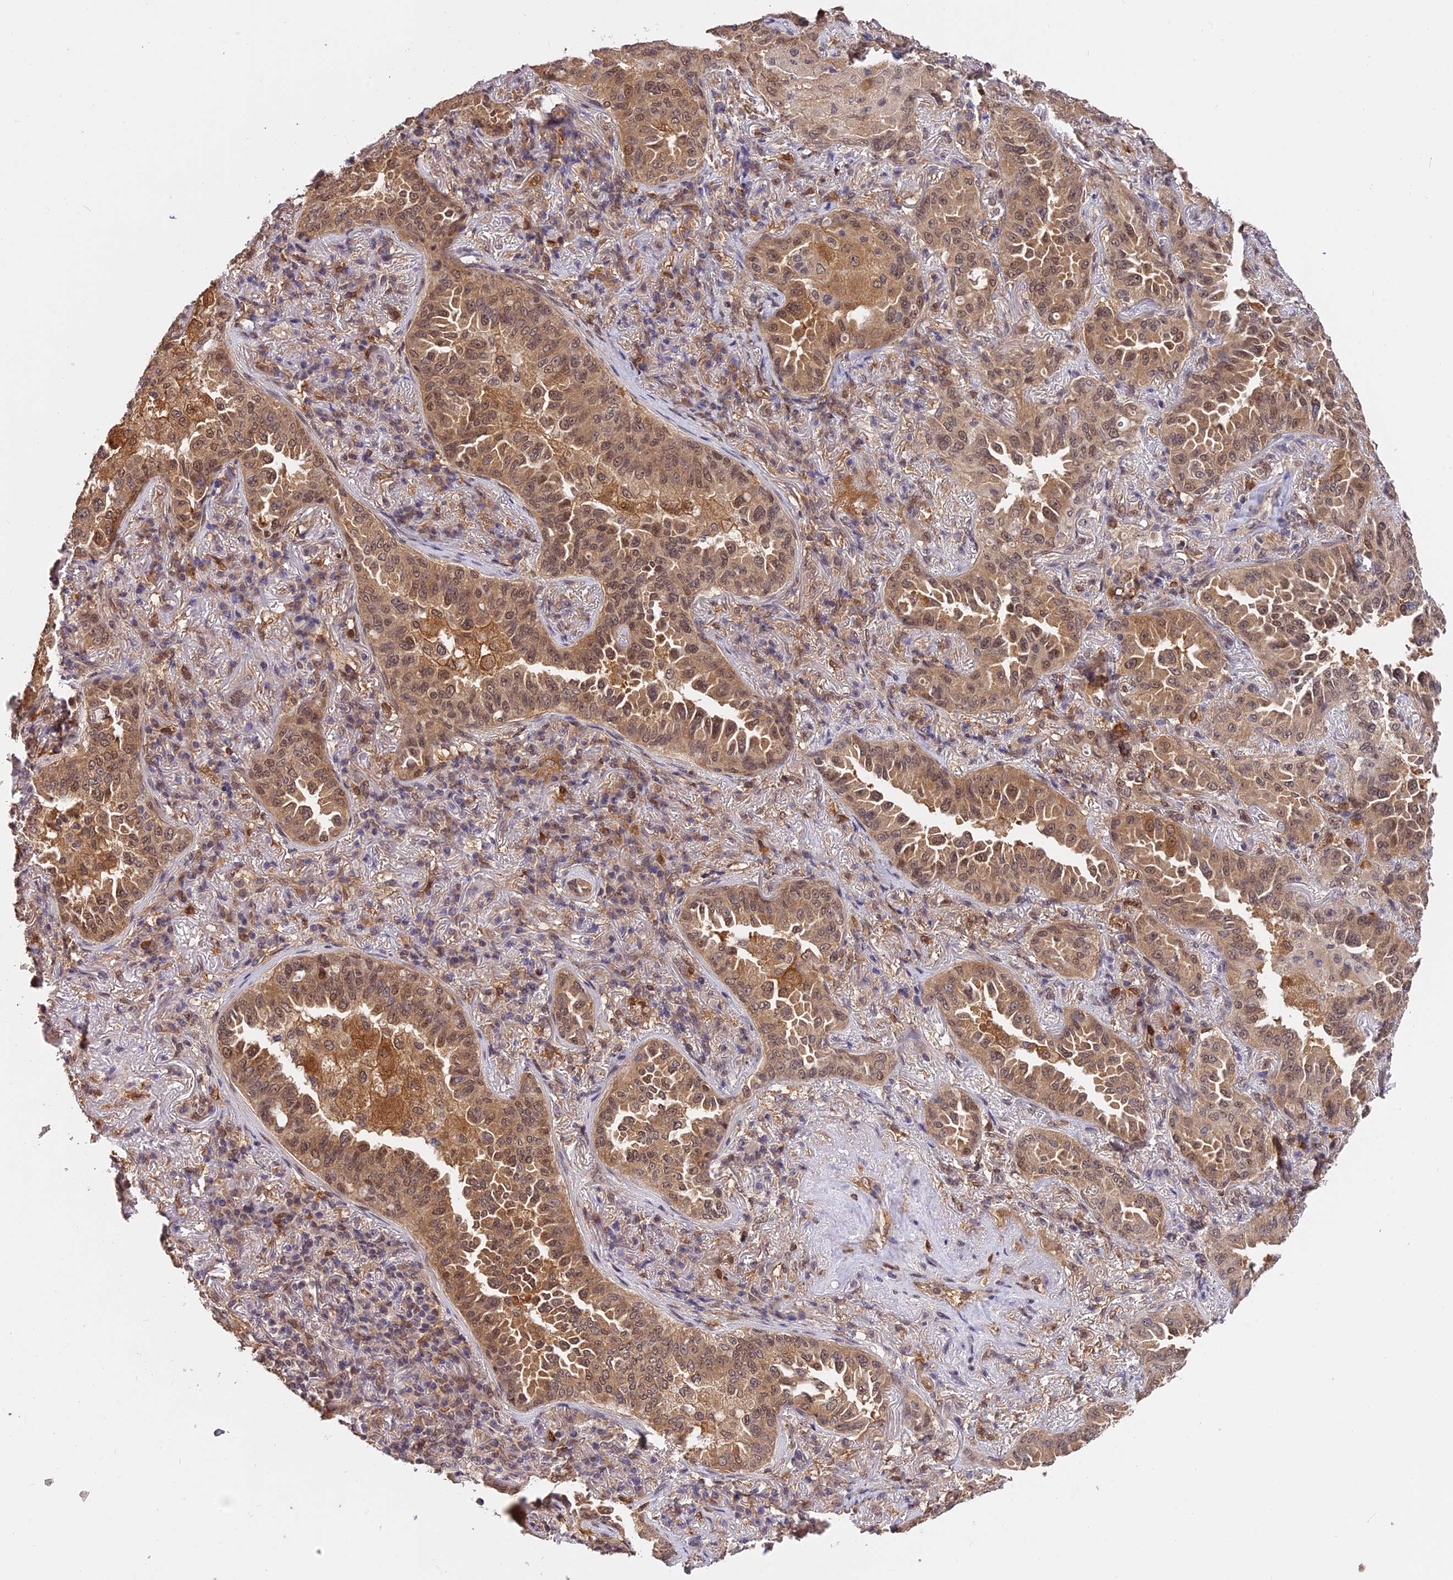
{"staining": {"intensity": "moderate", "quantity": ">75%", "location": "cytoplasmic/membranous,nuclear"}, "tissue": "lung cancer", "cell_type": "Tumor cells", "image_type": "cancer", "snomed": [{"axis": "morphology", "description": "Adenocarcinoma, NOS"}, {"axis": "topography", "description": "Lung"}], "caption": "Lung cancer (adenocarcinoma) was stained to show a protein in brown. There is medium levels of moderate cytoplasmic/membranous and nuclear positivity in approximately >75% of tumor cells.", "gene": "MNS1", "patient": {"sex": "female", "age": 69}}